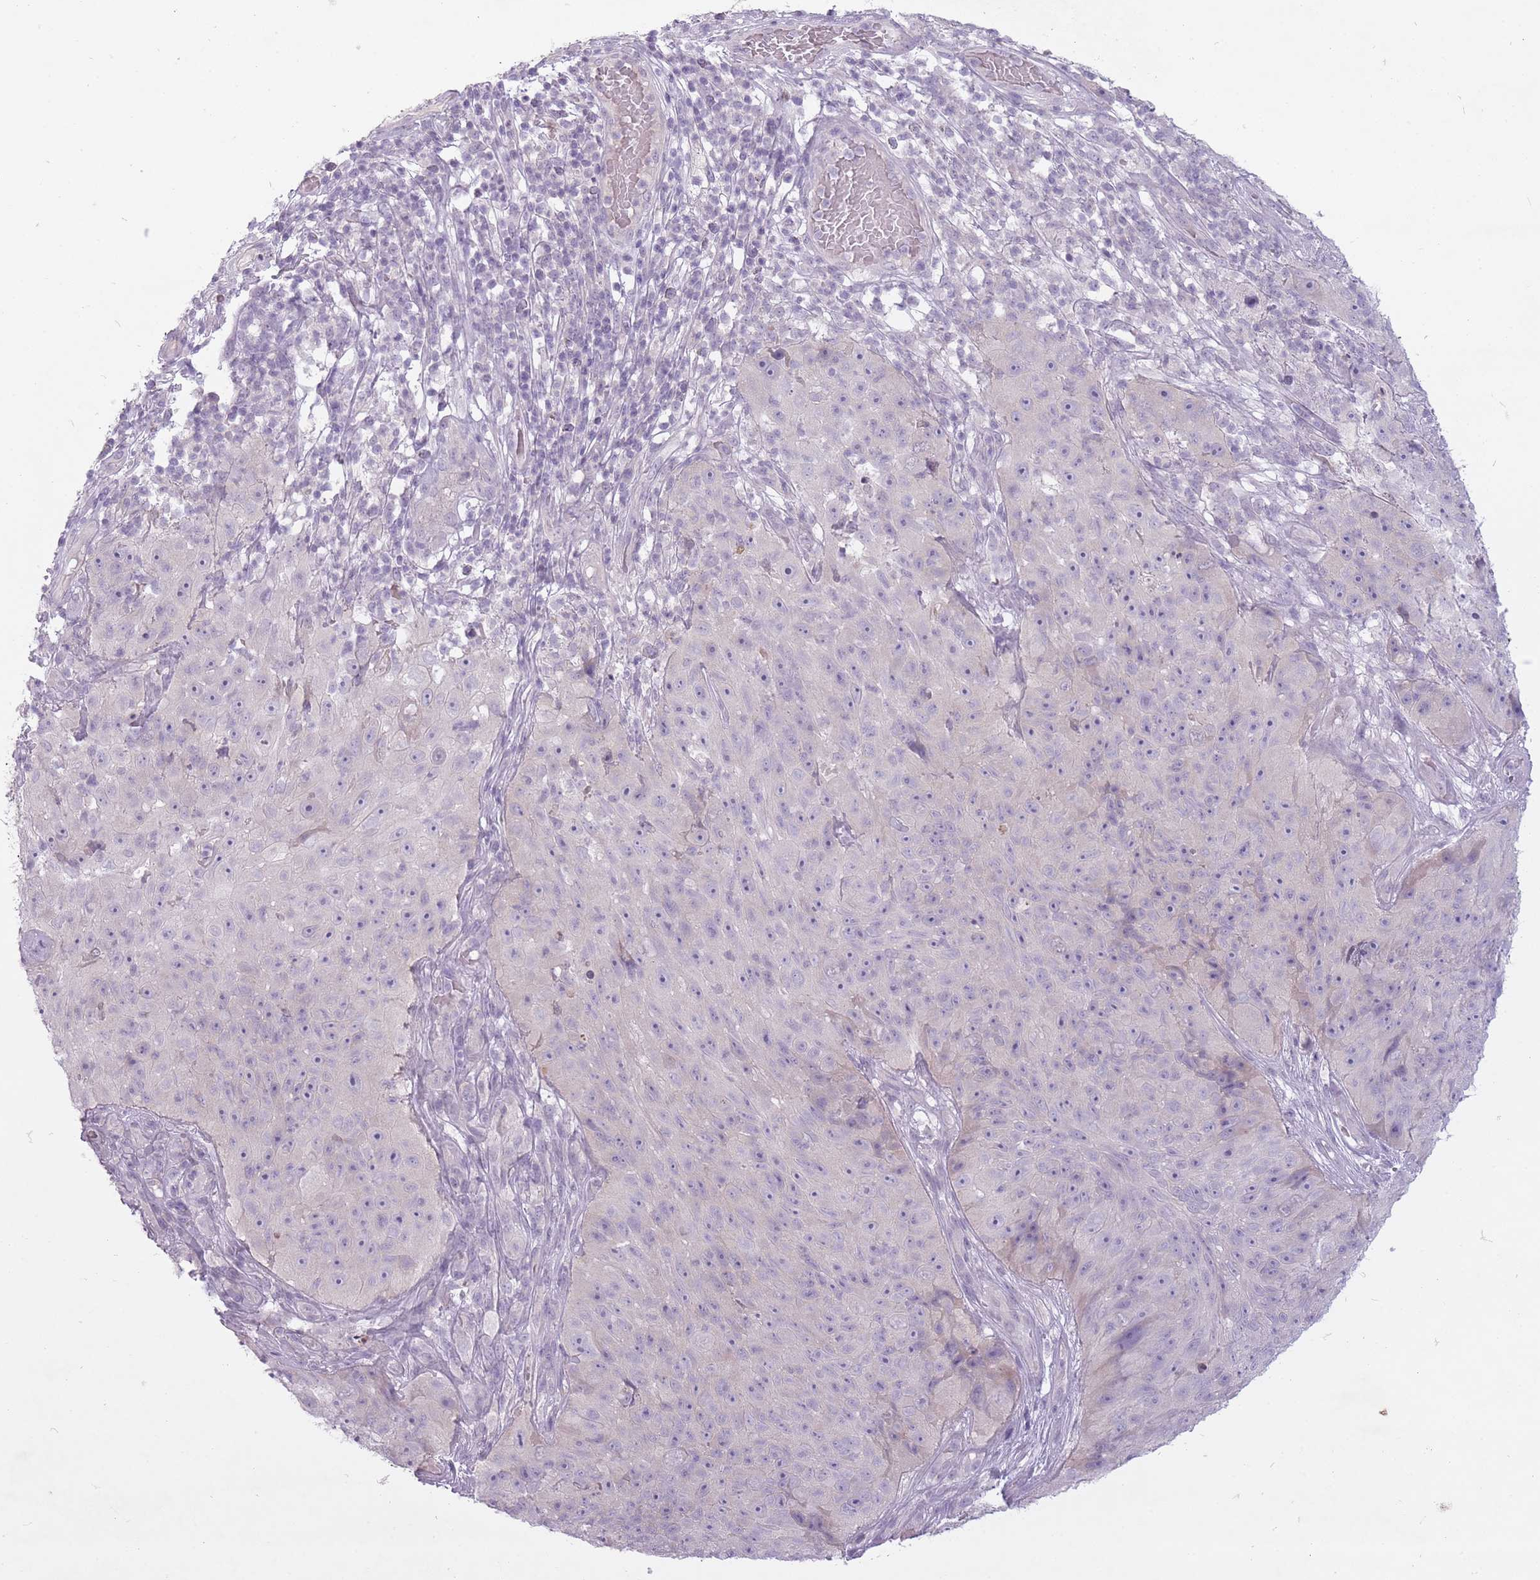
{"staining": {"intensity": "negative", "quantity": "none", "location": "none"}, "tissue": "skin cancer", "cell_type": "Tumor cells", "image_type": "cancer", "snomed": [{"axis": "morphology", "description": "Squamous cell carcinoma, NOS"}, {"axis": "topography", "description": "Skin"}], "caption": "Protein analysis of skin squamous cell carcinoma demonstrates no significant staining in tumor cells. (Immunohistochemistry (ihc), brightfield microscopy, high magnification).", "gene": "FAM43B", "patient": {"sex": "female", "age": 87}}